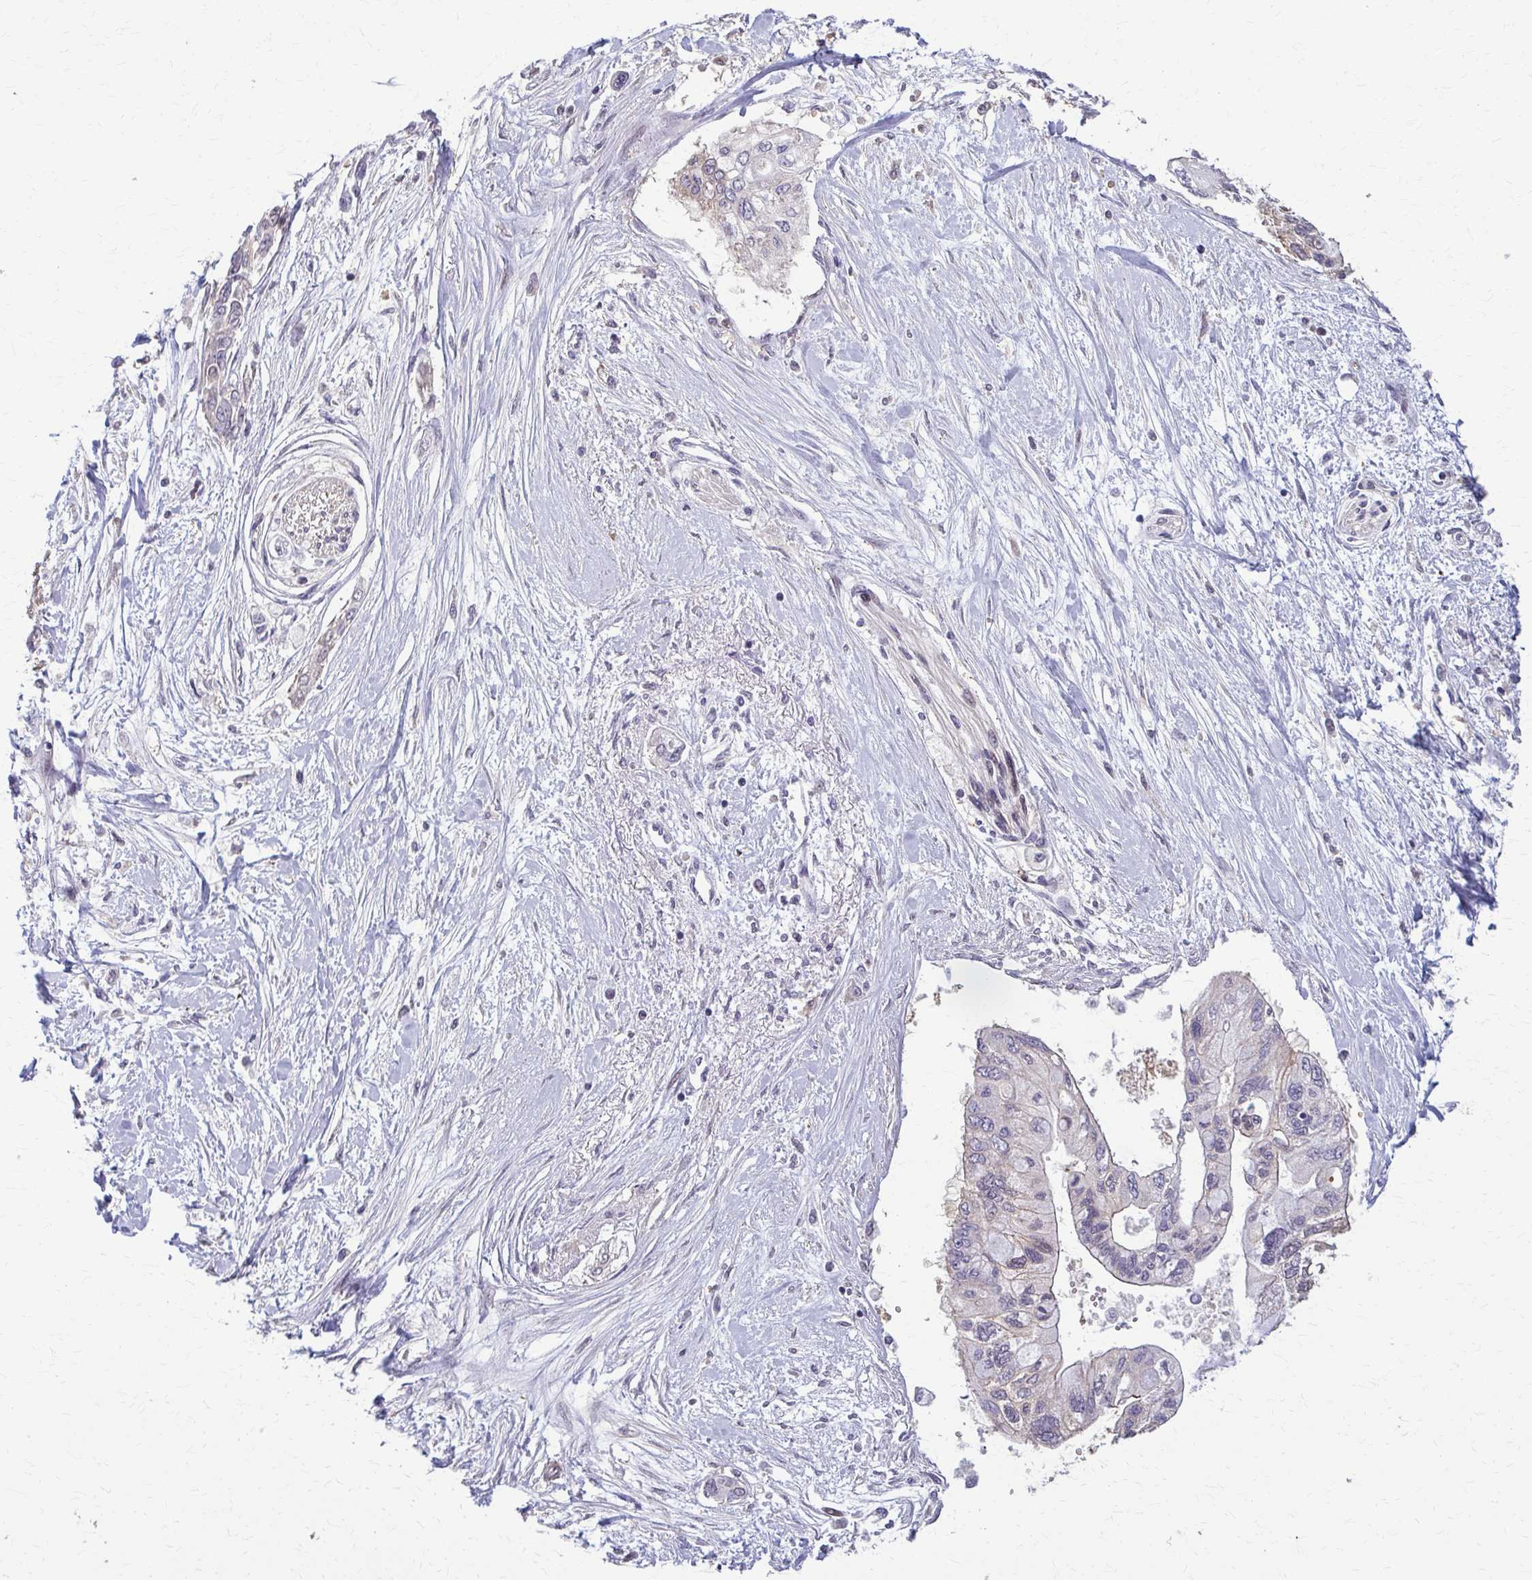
{"staining": {"intensity": "negative", "quantity": "none", "location": "none"}, "tissue": "pancreatic cancer", "cell_type": "Tumor cells", "image_type": "cancer", "snomed": [{"axis": "morphology", "description": "Adenocarcinoma, NOS"}, {"axis": "topography", "description": "Pancreas"}], "caption": "Pancreatic cancer stained for a protein using immunohistochemistry (IHC) exhibits no expression tumor cells.", "gene": "ZNF34", "patient": {"sex": "female", "age": 77}}